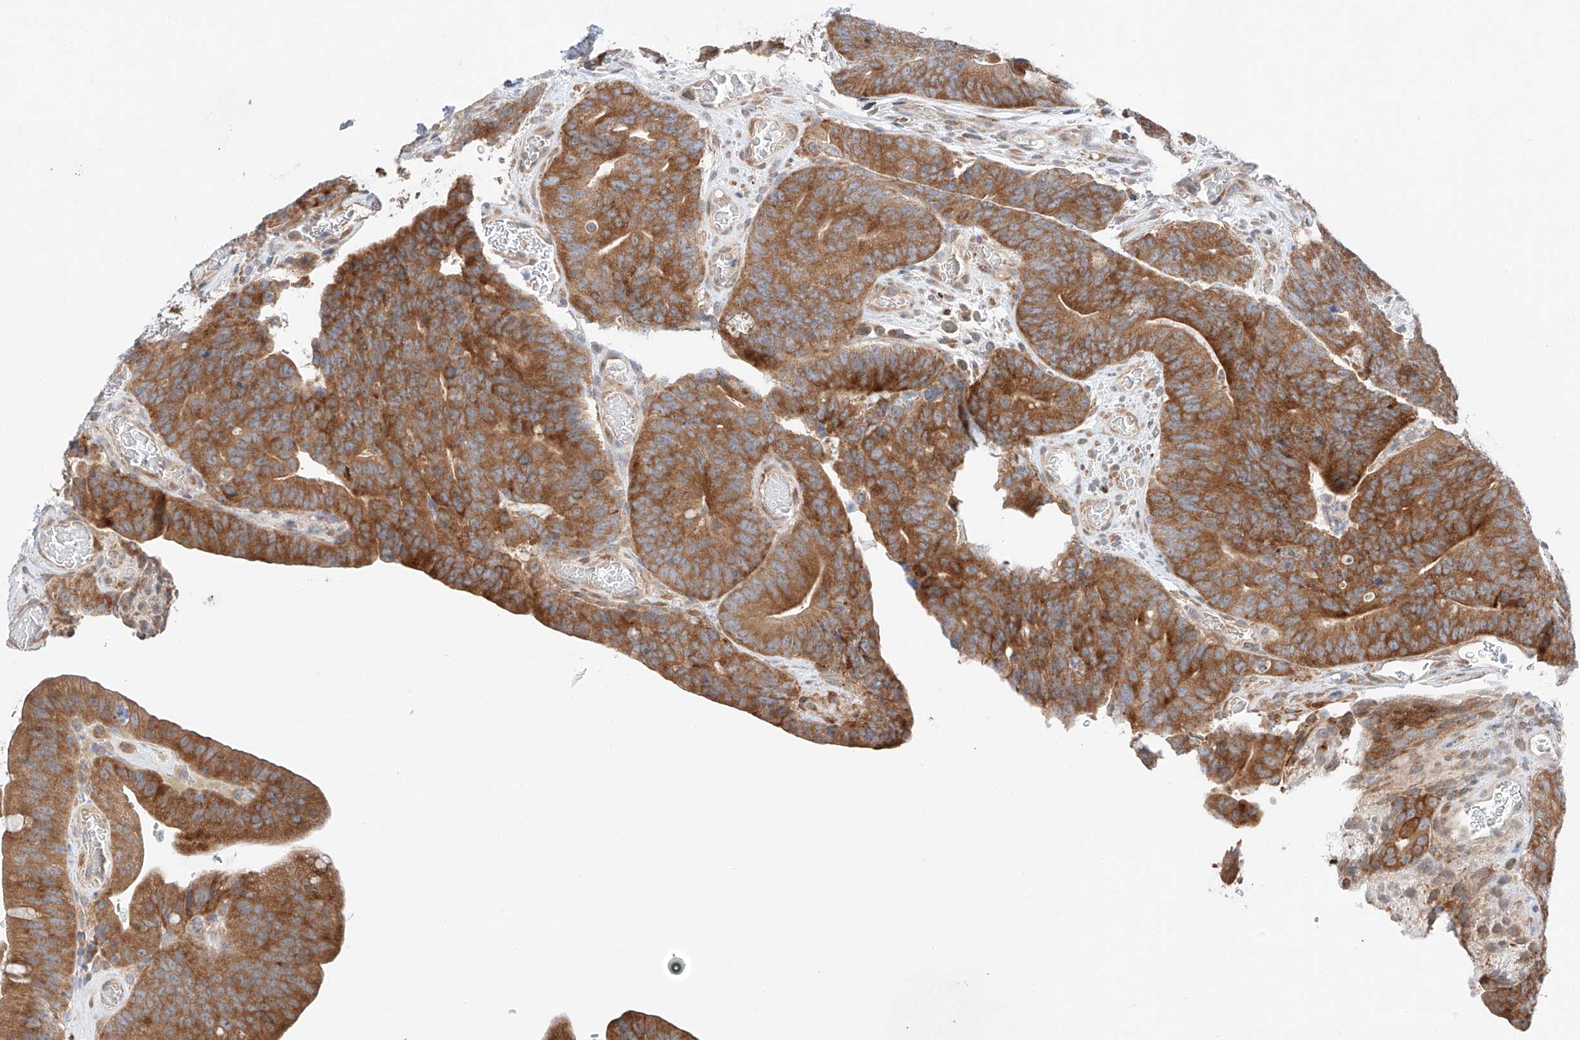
{"staining": {"intensity": "strong", "quantity": ">75%", "location": "cytoplasmic/membranous"}, "tissue": "colorectal cancer", "cell_type": "Tumor cells", "image_type": "cancer", "snomed": [{"axis": "morphology", "description": "Normal tissue, NOS"}, {"axis": "topography", "description": "Colon"}], "caption": "Tumor cells show strong cytoplasmic/membranous staining in approximately >75% of cells in colorectal cancer.", "gene": "RUSC1", "patient": {"sex": "female", "age": 82}}